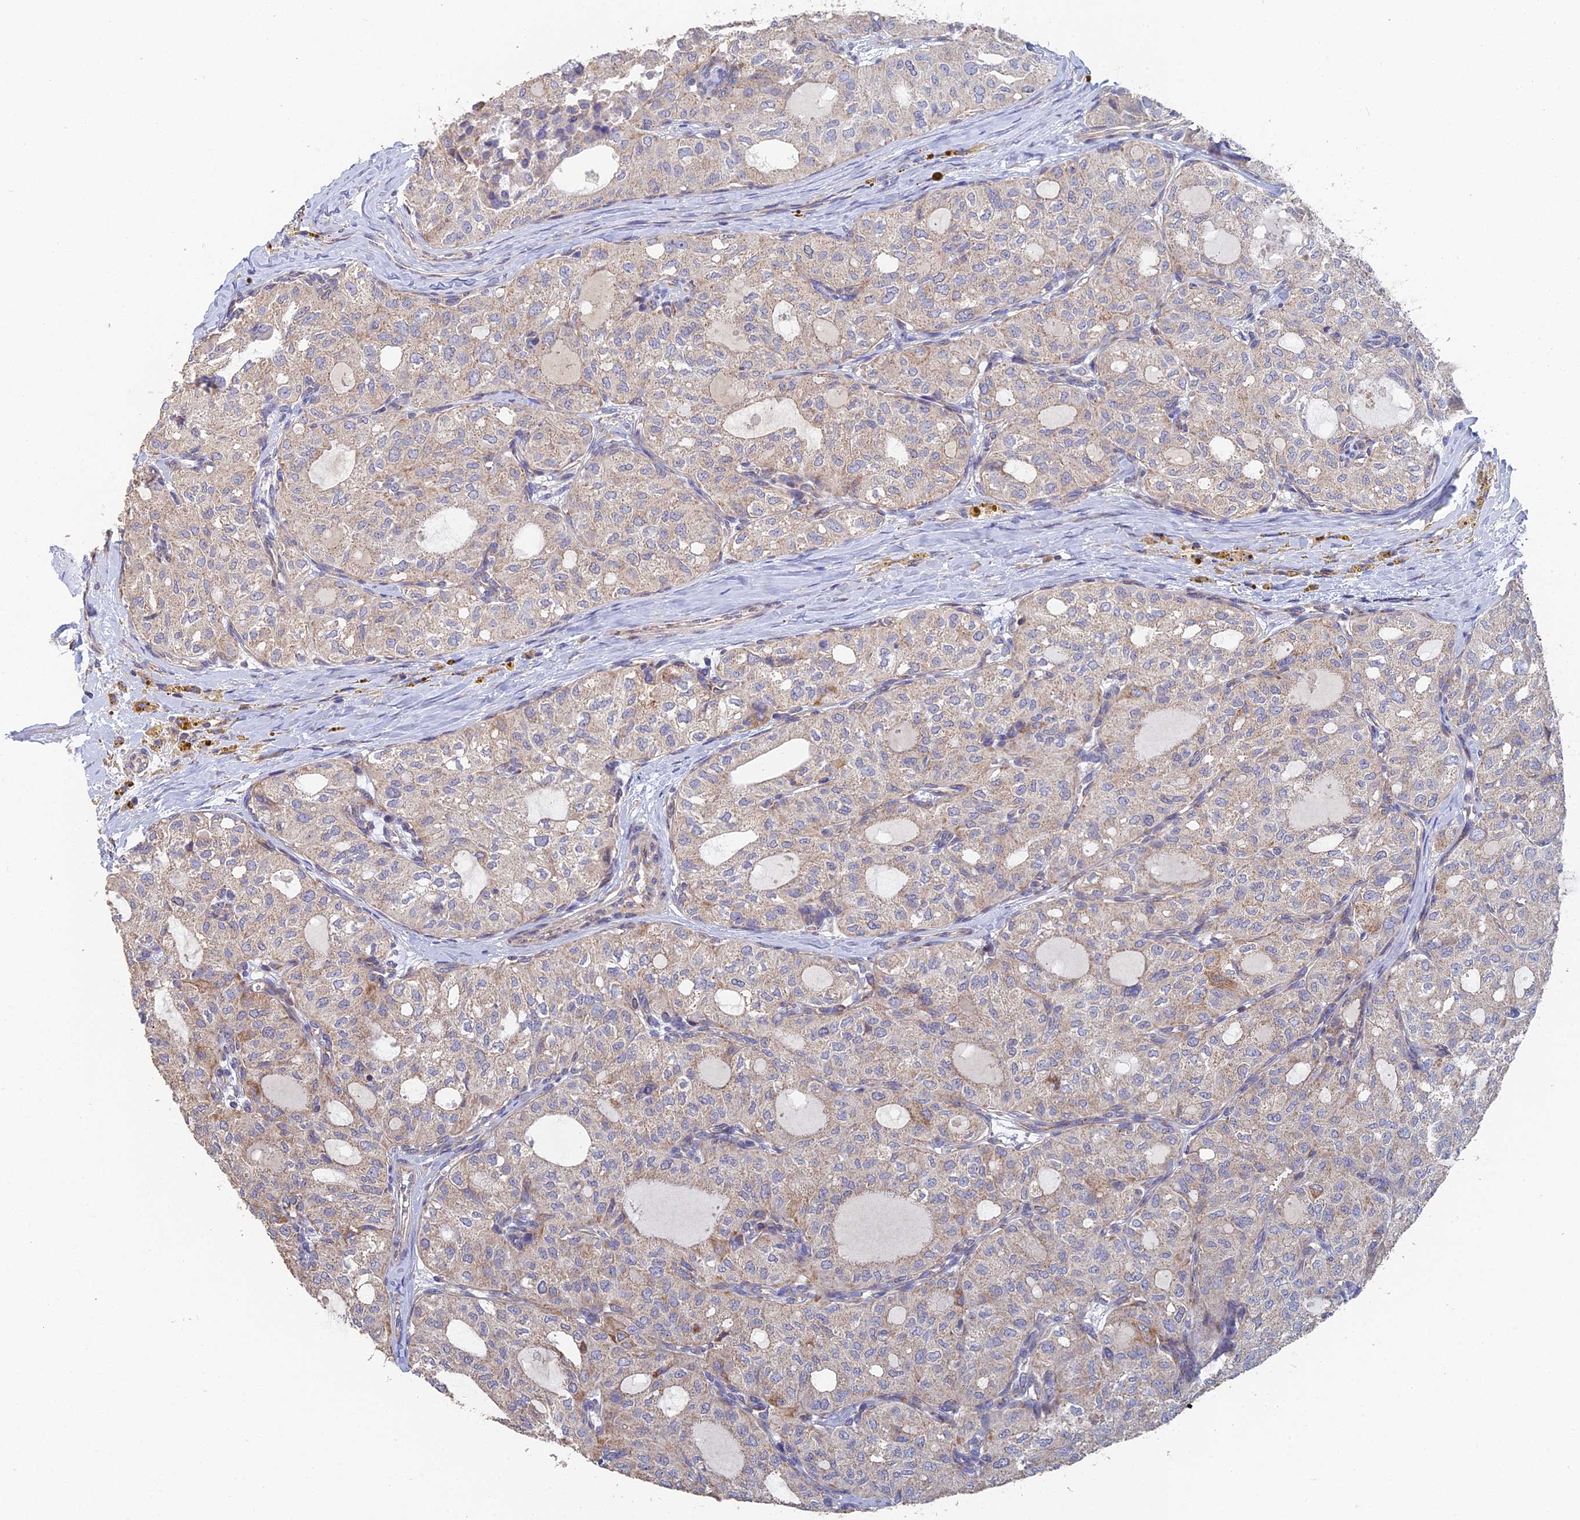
{"staining": {"intensity": "weak", "quantity": "<25%", "location": "cytoplasmic/membranous"}, "tissue": "thyroid cancer", "cell_type": "Tumor cells", "image_type": "cancer", "snomed": [{"axis": "morphology", "description": "Follicular adenoma carcinoma, NOS"}, {"axis": "topography", "description": "Thyroid gland"}], "caption": "This micrograph is of thyroid follicular adenoma carcinoma stained with immunohistochemistry to label a protein in brown with the nuclei are counter-stained blue. There is no positivity in tumor cells.", "gene": "ECSIT", "patient": {"sex": "male", "age": 75}}